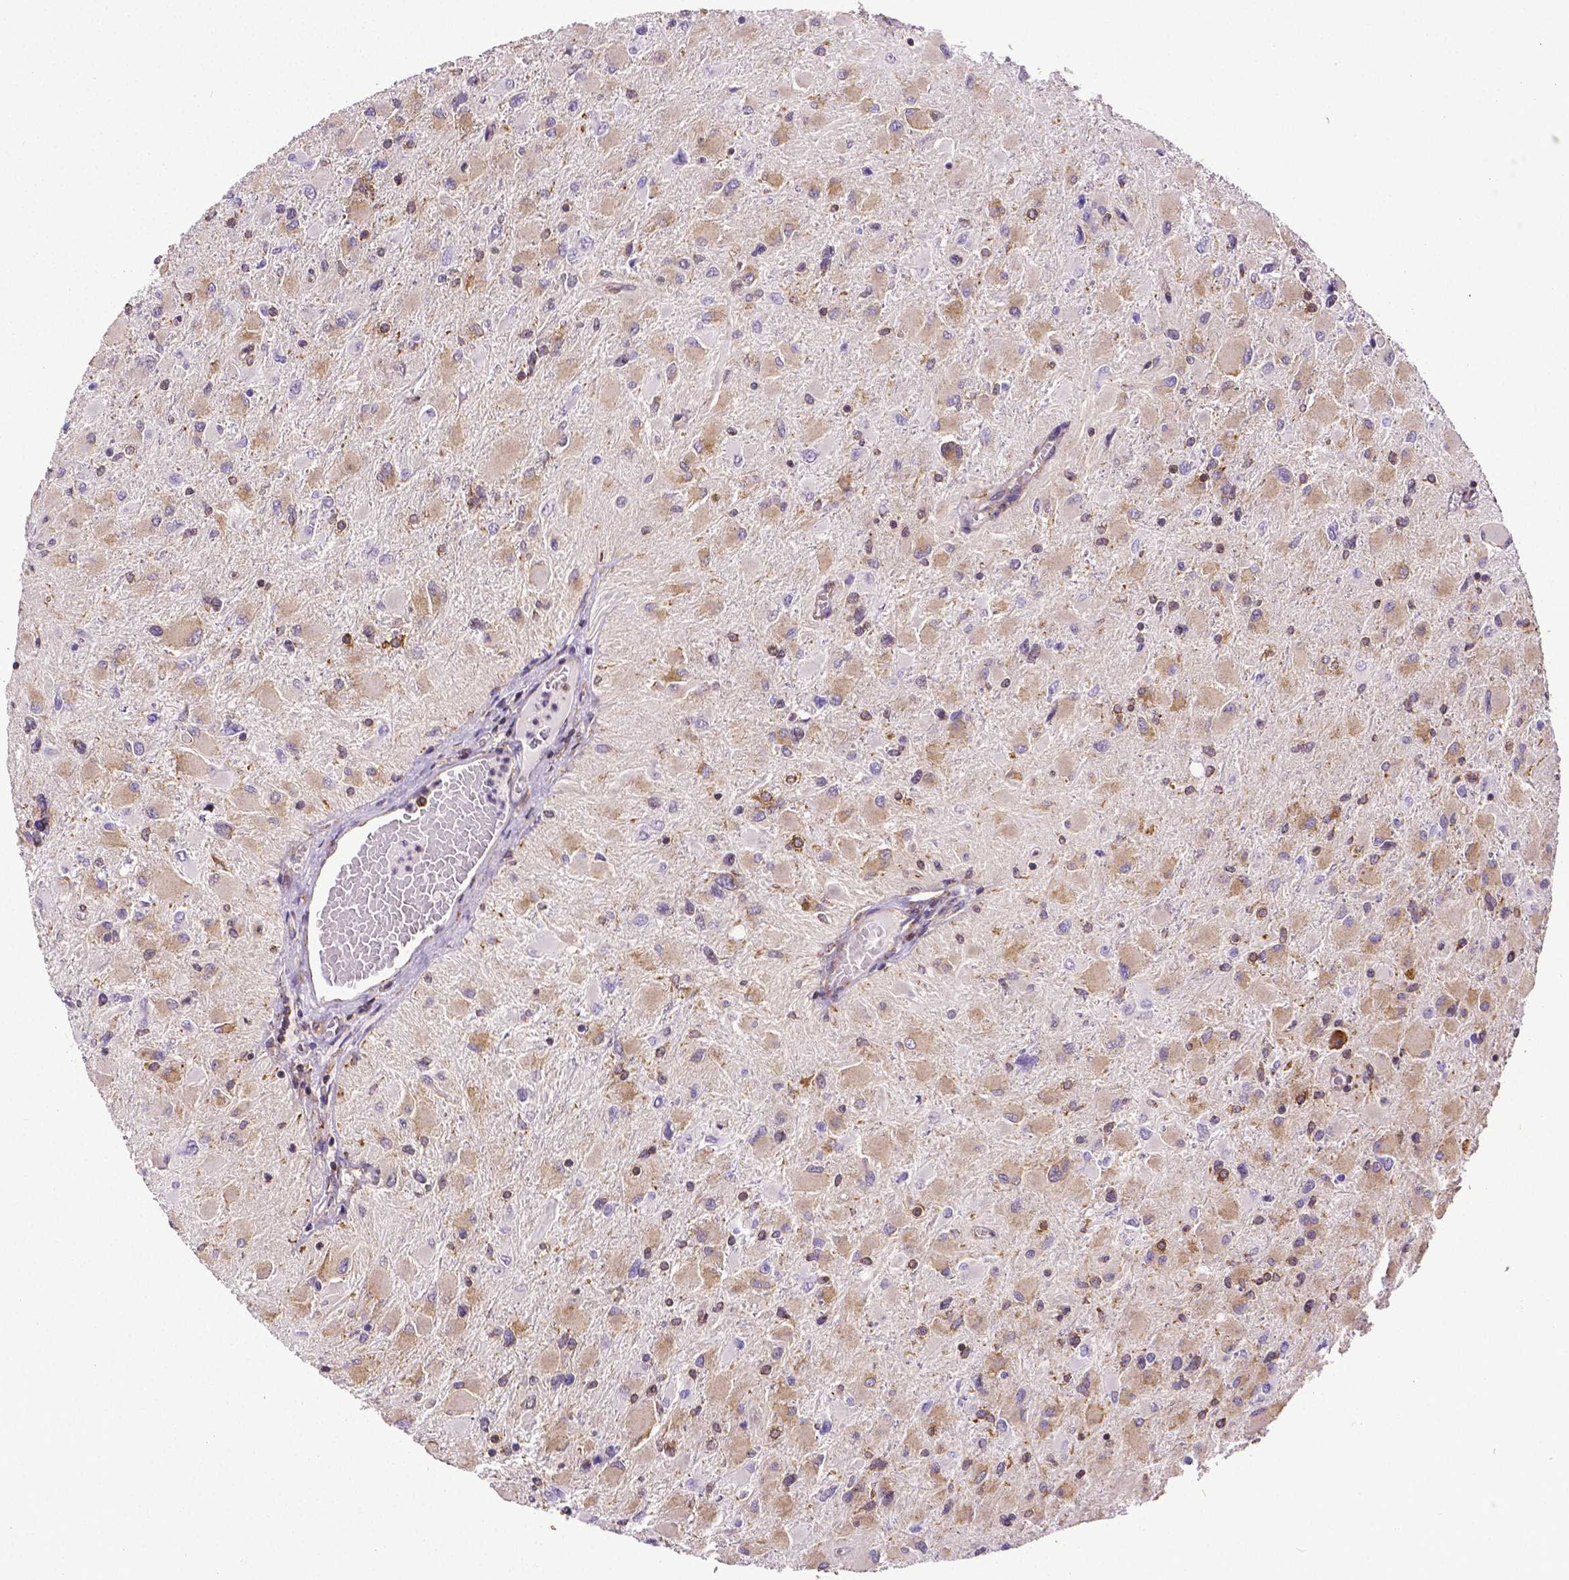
{"staining": {"intensity": "moderate", "quantity": "25%-75%", "location": "cytoplasmic/membranous"}, "tissue": "glioma", "cell_type": "Tumor cells", "image_type": "cancer", "snomed": [{"axis": "morphology", "description": "Glioma, malignant, High grade"}, {"axis": "topography", "description": "Cerebral cortex"}], "caption": "IHC photomicrograph of neoplastic tissue: glioma stained using immunohistochemistry exhibits medium levels of moderate protein expression localized specifically in the cytoplasmic/membranous of tumor cells, appearing as a cytoplasmic/membranous brown color.", "gene": "MTDH", "patient": {"sex": "female", "age": 36}}